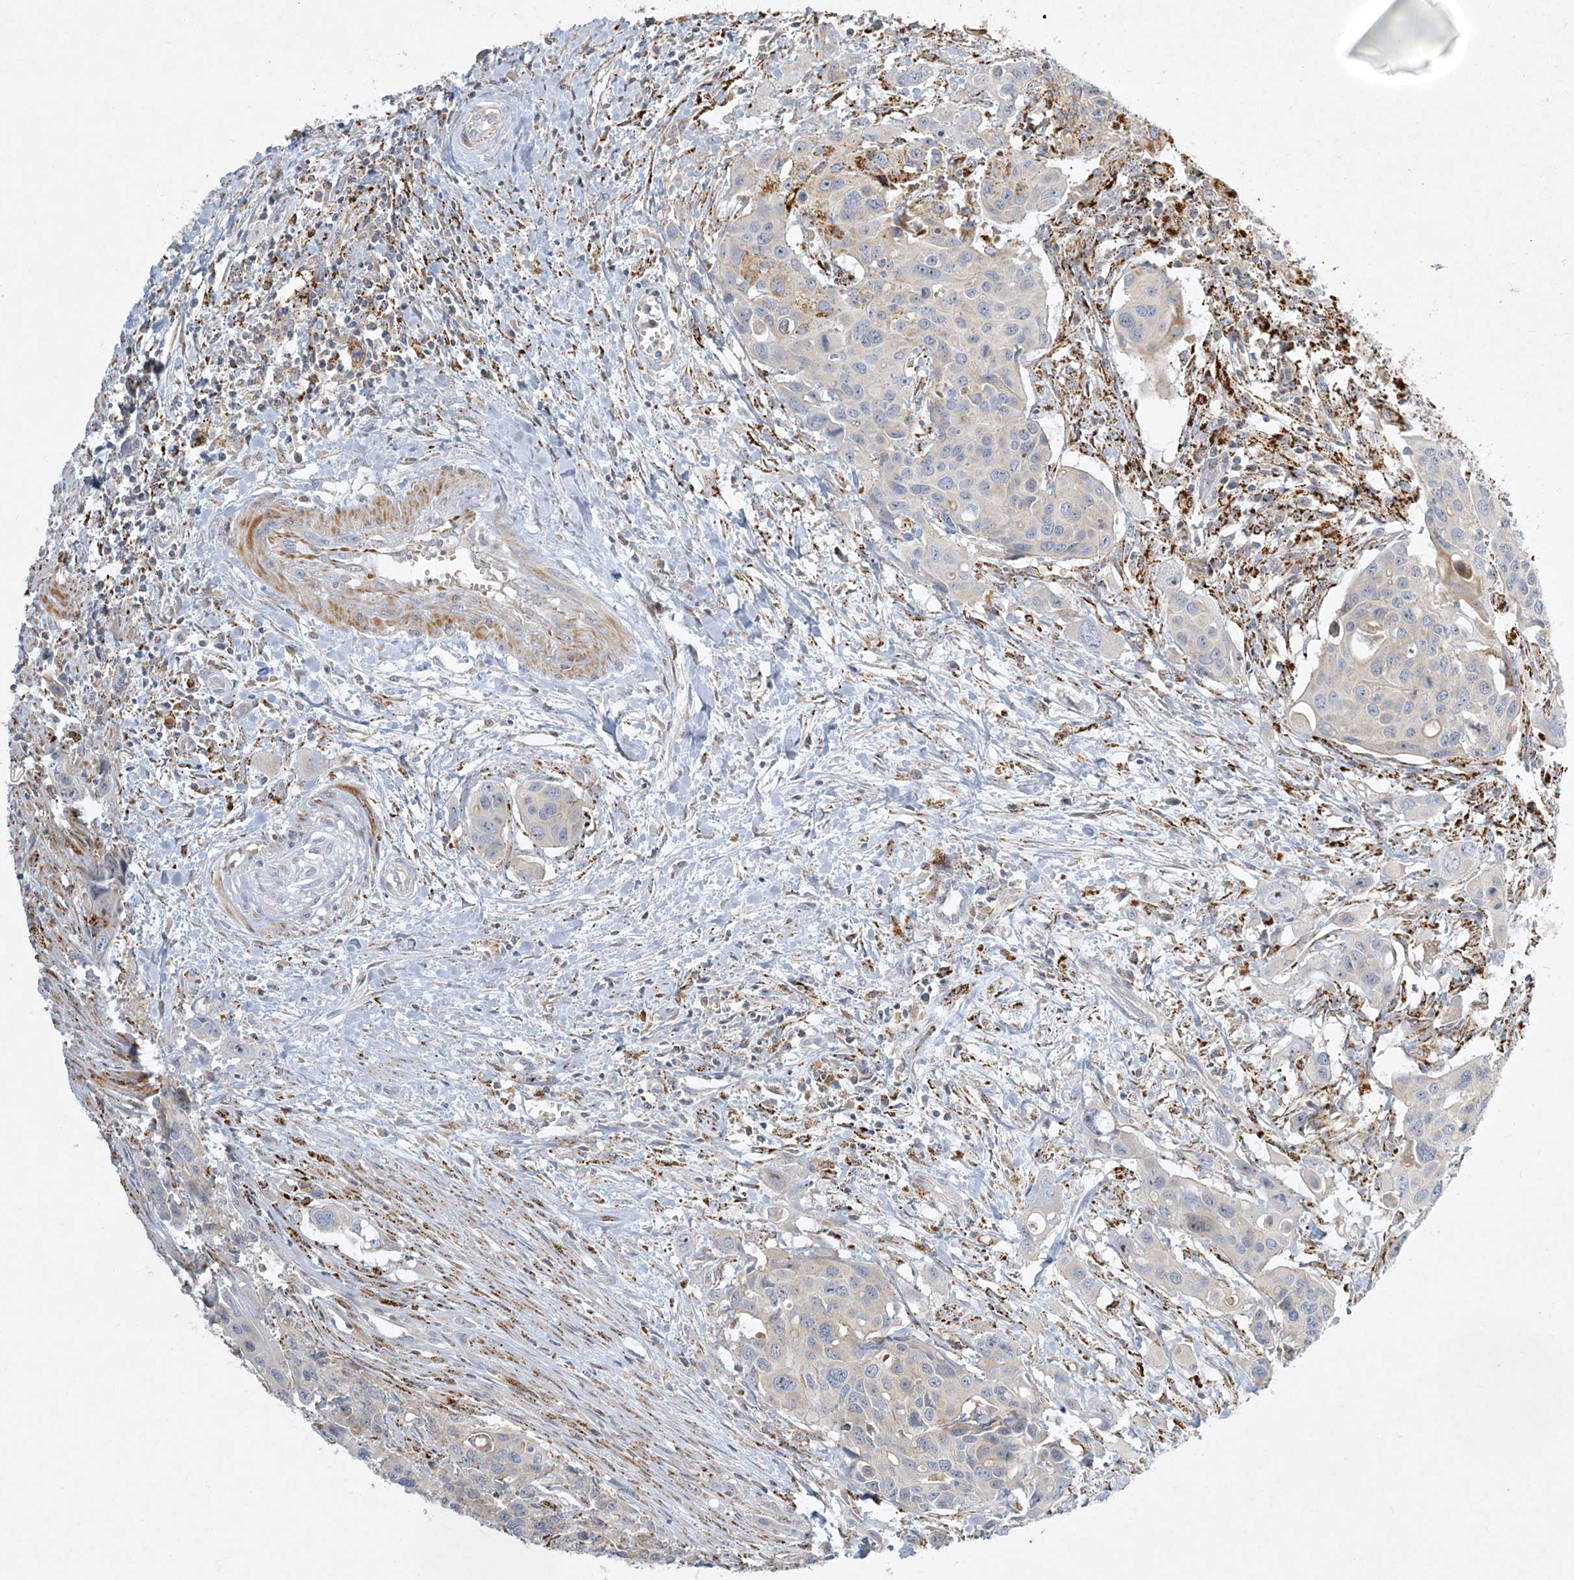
{"staining": {"intensity": "negative", "quantity": "none", "location": "none"}, "tissue": "colorectal cancer", "cell_type": "Tumor cells", "image_type": "cancer", "snomed": [{"axis": "morphology", "description": "Adenocarcinoma, NOS"}, {"axis": "topography", "description": "Colon"}], "caption": "Colorectal adenocarcinoma stained for a protein using immunohistochemistry shows no positivity tumor cells.", "gene": "LTN1", "patient": {"sex": "male", "age": 77}}